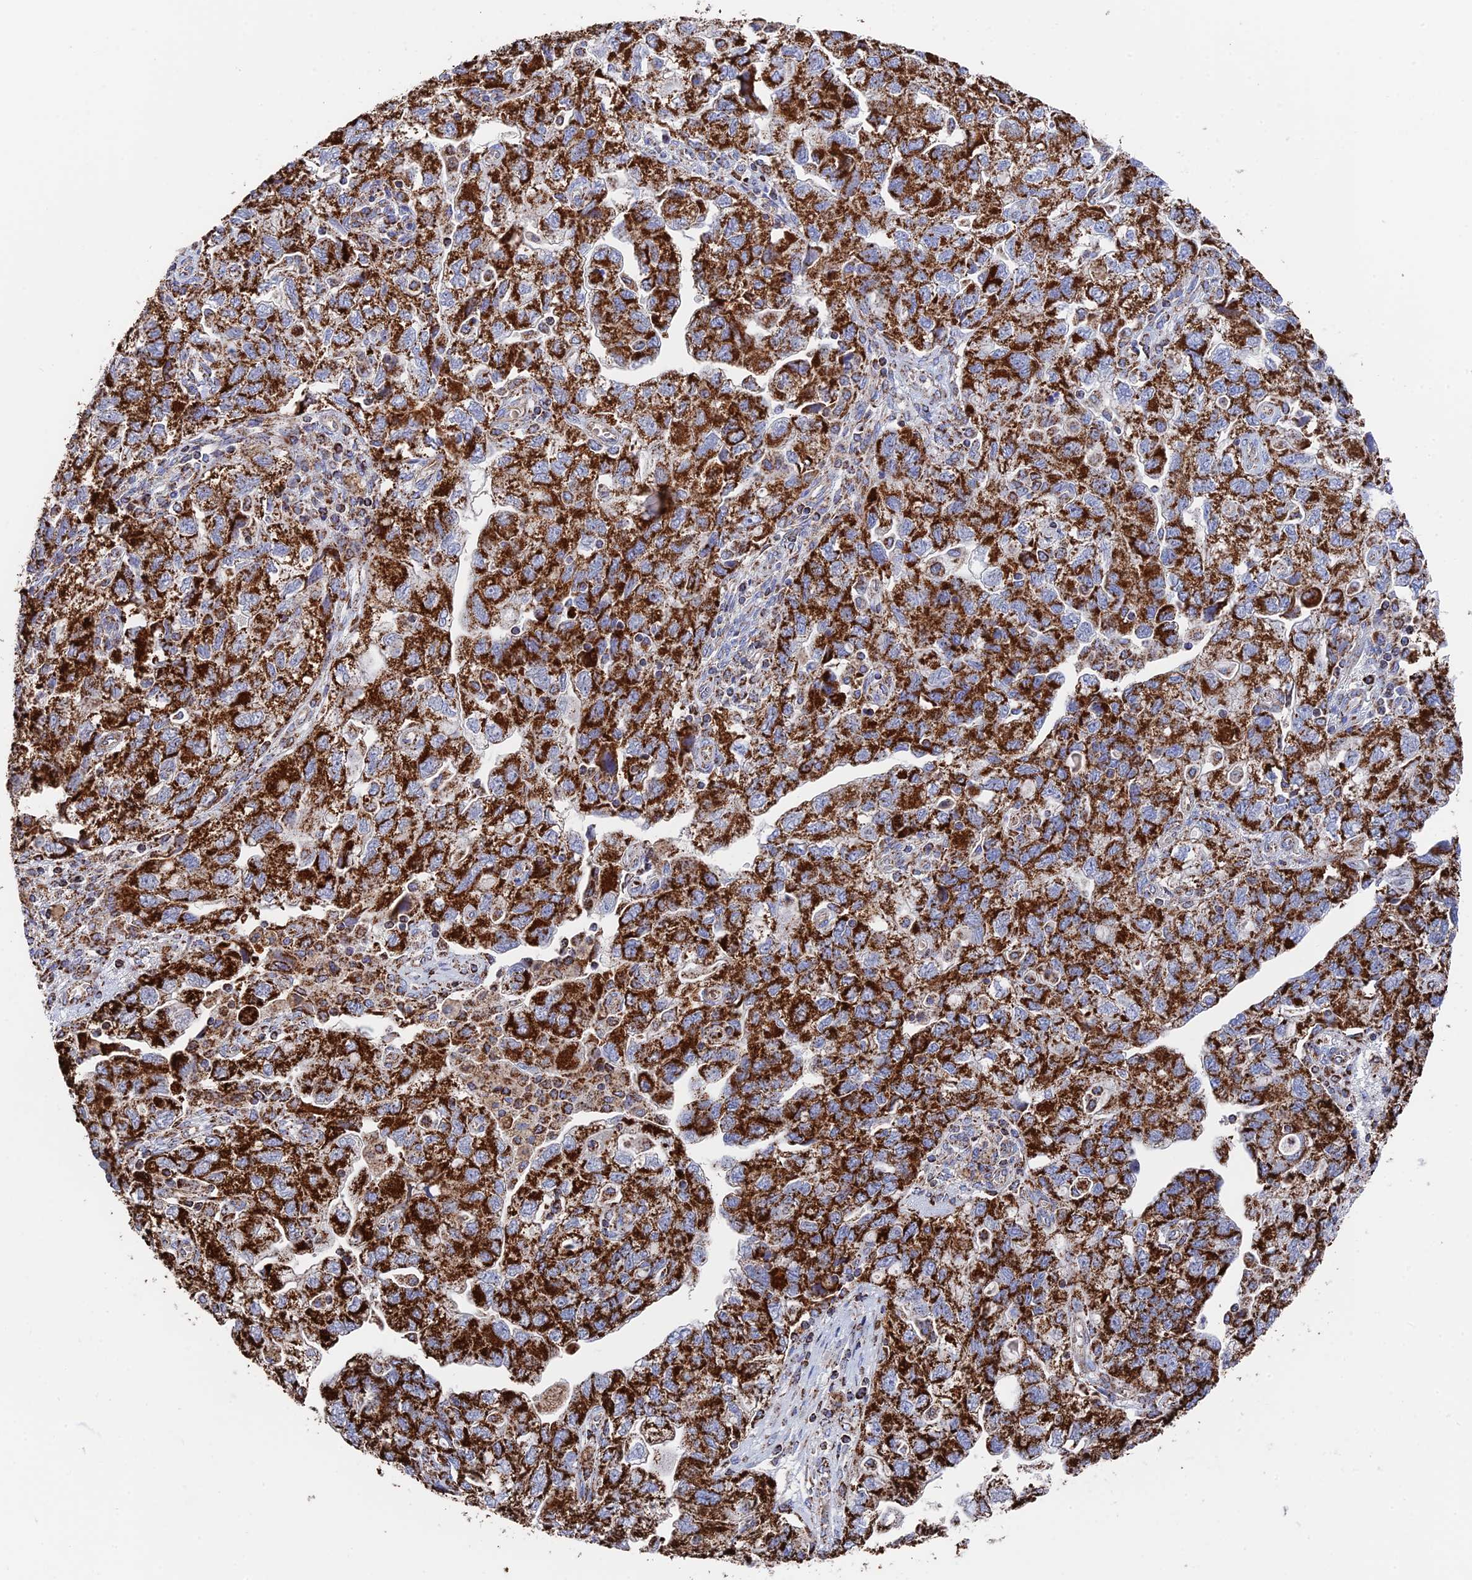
{"staining": {"intensity": "strong", "quantity": ">75%", "location": "cytoplasmic/membranous"}, "tissue": "ovarian cancer", "cell_type": "Tumor cells", "image_type": "cancer", "snomed": [{"axis": "morphology", "description": "Carcinoma, NOS"}, {"axis": "morphology", "description": "Cystadenocarcinoma, serous, NOS"}, {"axis": "topography", "description": "Ovary"}], "caption": "Ovarian cancer (carcinoma) stained for a protein demonstrates strong cytoplasmic/membranous positivity in tumor cells.", "gene": "HAUS8", "patient": {"sex": "female", "age": 69}}